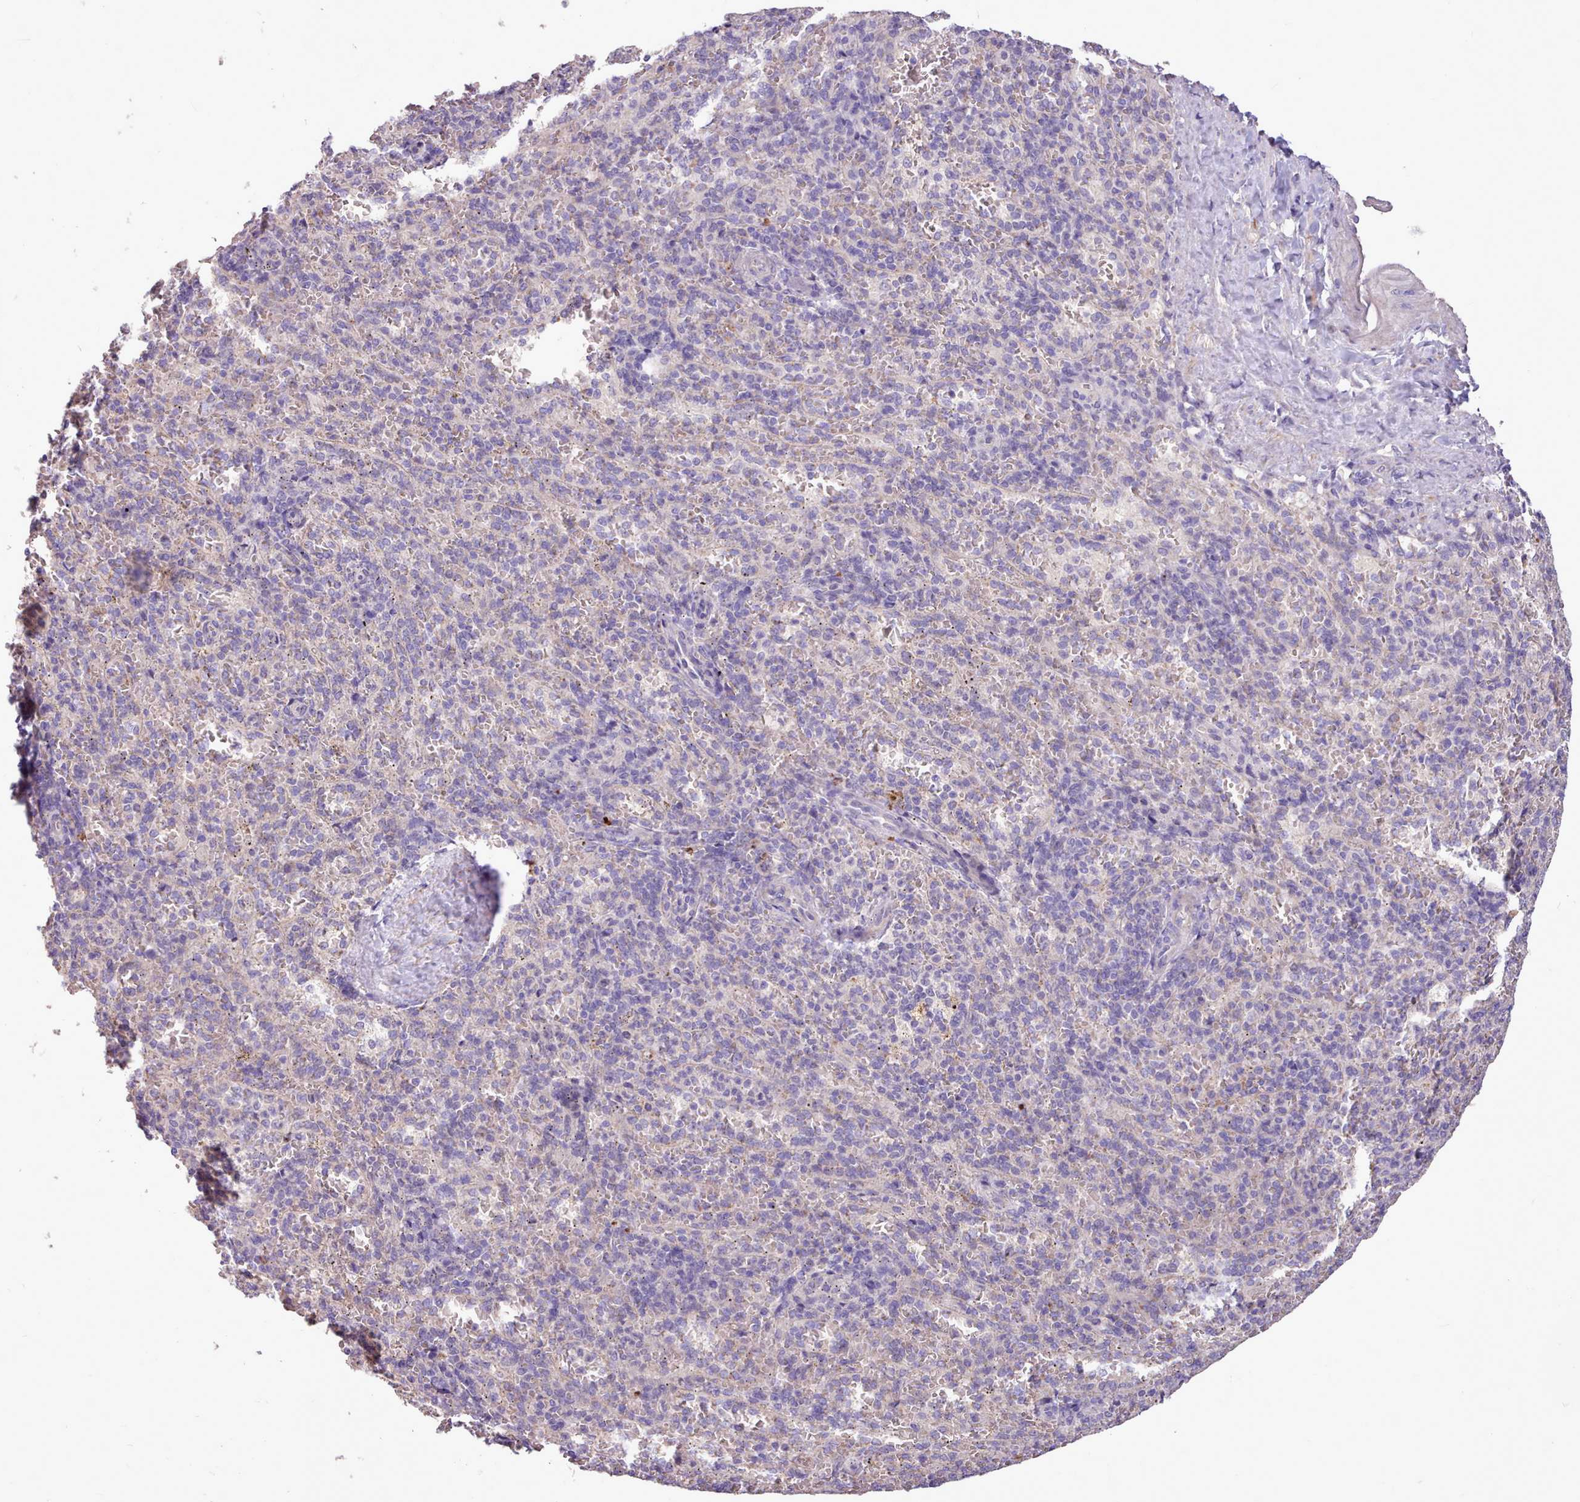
{"staining": {"intensity": "negative", "quantity": "none", "location": "none"}, "tissue": "spleen", "cell_type": "Cells in red pulp", "image_type": "normal", "snomed": [{"axis": "morphology", "description": "Normal tissue, NOS"}, {"axis": "topography", "description": "Spleen"}], "caption": "Protein analysis of benign spleen reveals no significant positivity in cells in red pulp.", "gene": "ZNF607", "patient": {"sex": "female", "age": 21}}